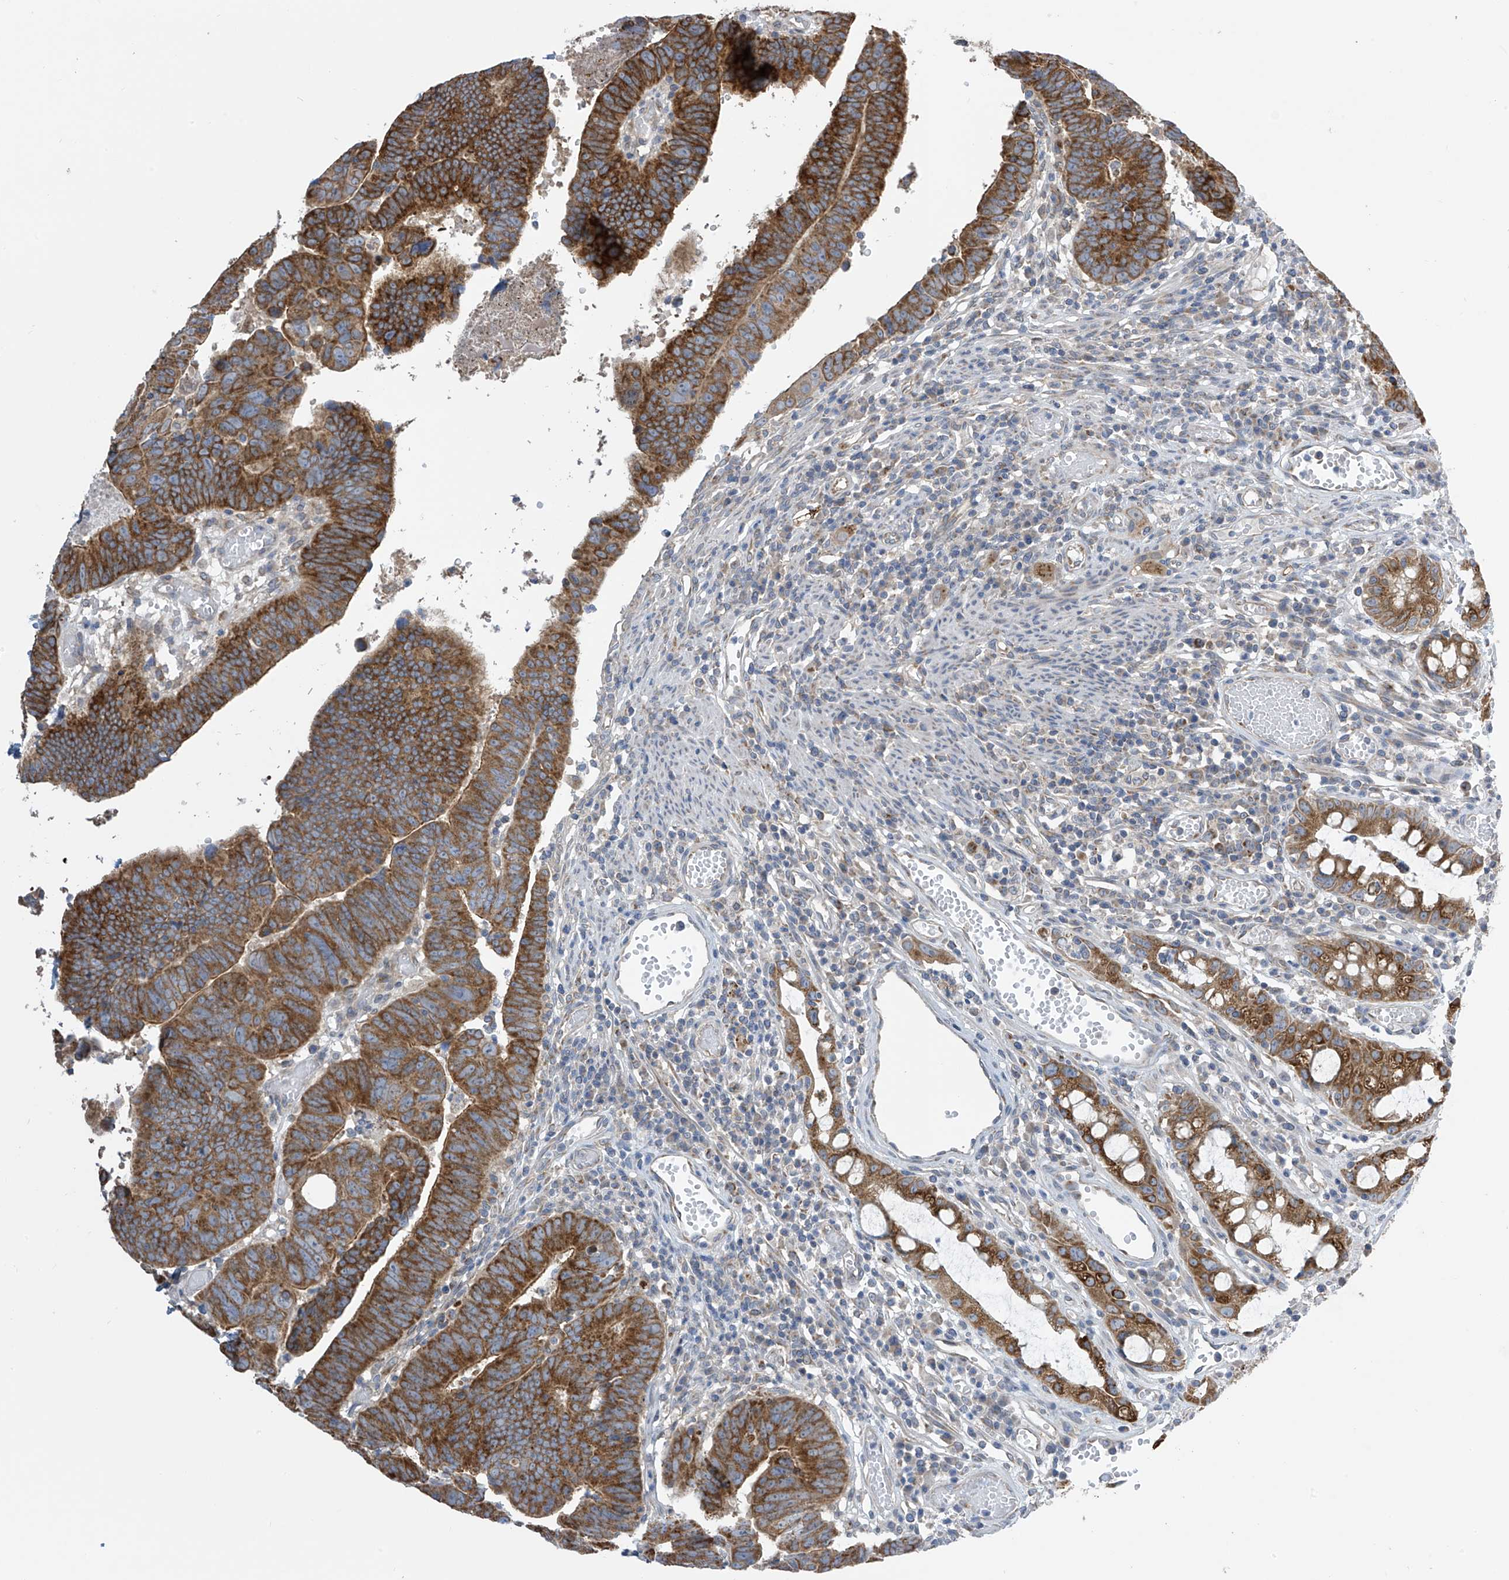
{"staining": {"intensity": "moderate", "quantity": ">75%", "location": "cytoplasmic/membranous"}, "tissue": "colorectal cancer", "cell_type": "Tumor cells", "image_type": "cancer", "snomed": [{"axis": "morphology", "description": "Adenocarcinoma, NOS"}, {"axis": "topography", "description": "Rectum"}], "caption": "Adenocarcinoma (colorectal) stained for a protein displays moderate cytoplasmic/membranous positivity in tumor cells.", "gene": "PNPT1", "patient": {"sex": "female", "age": 65}}